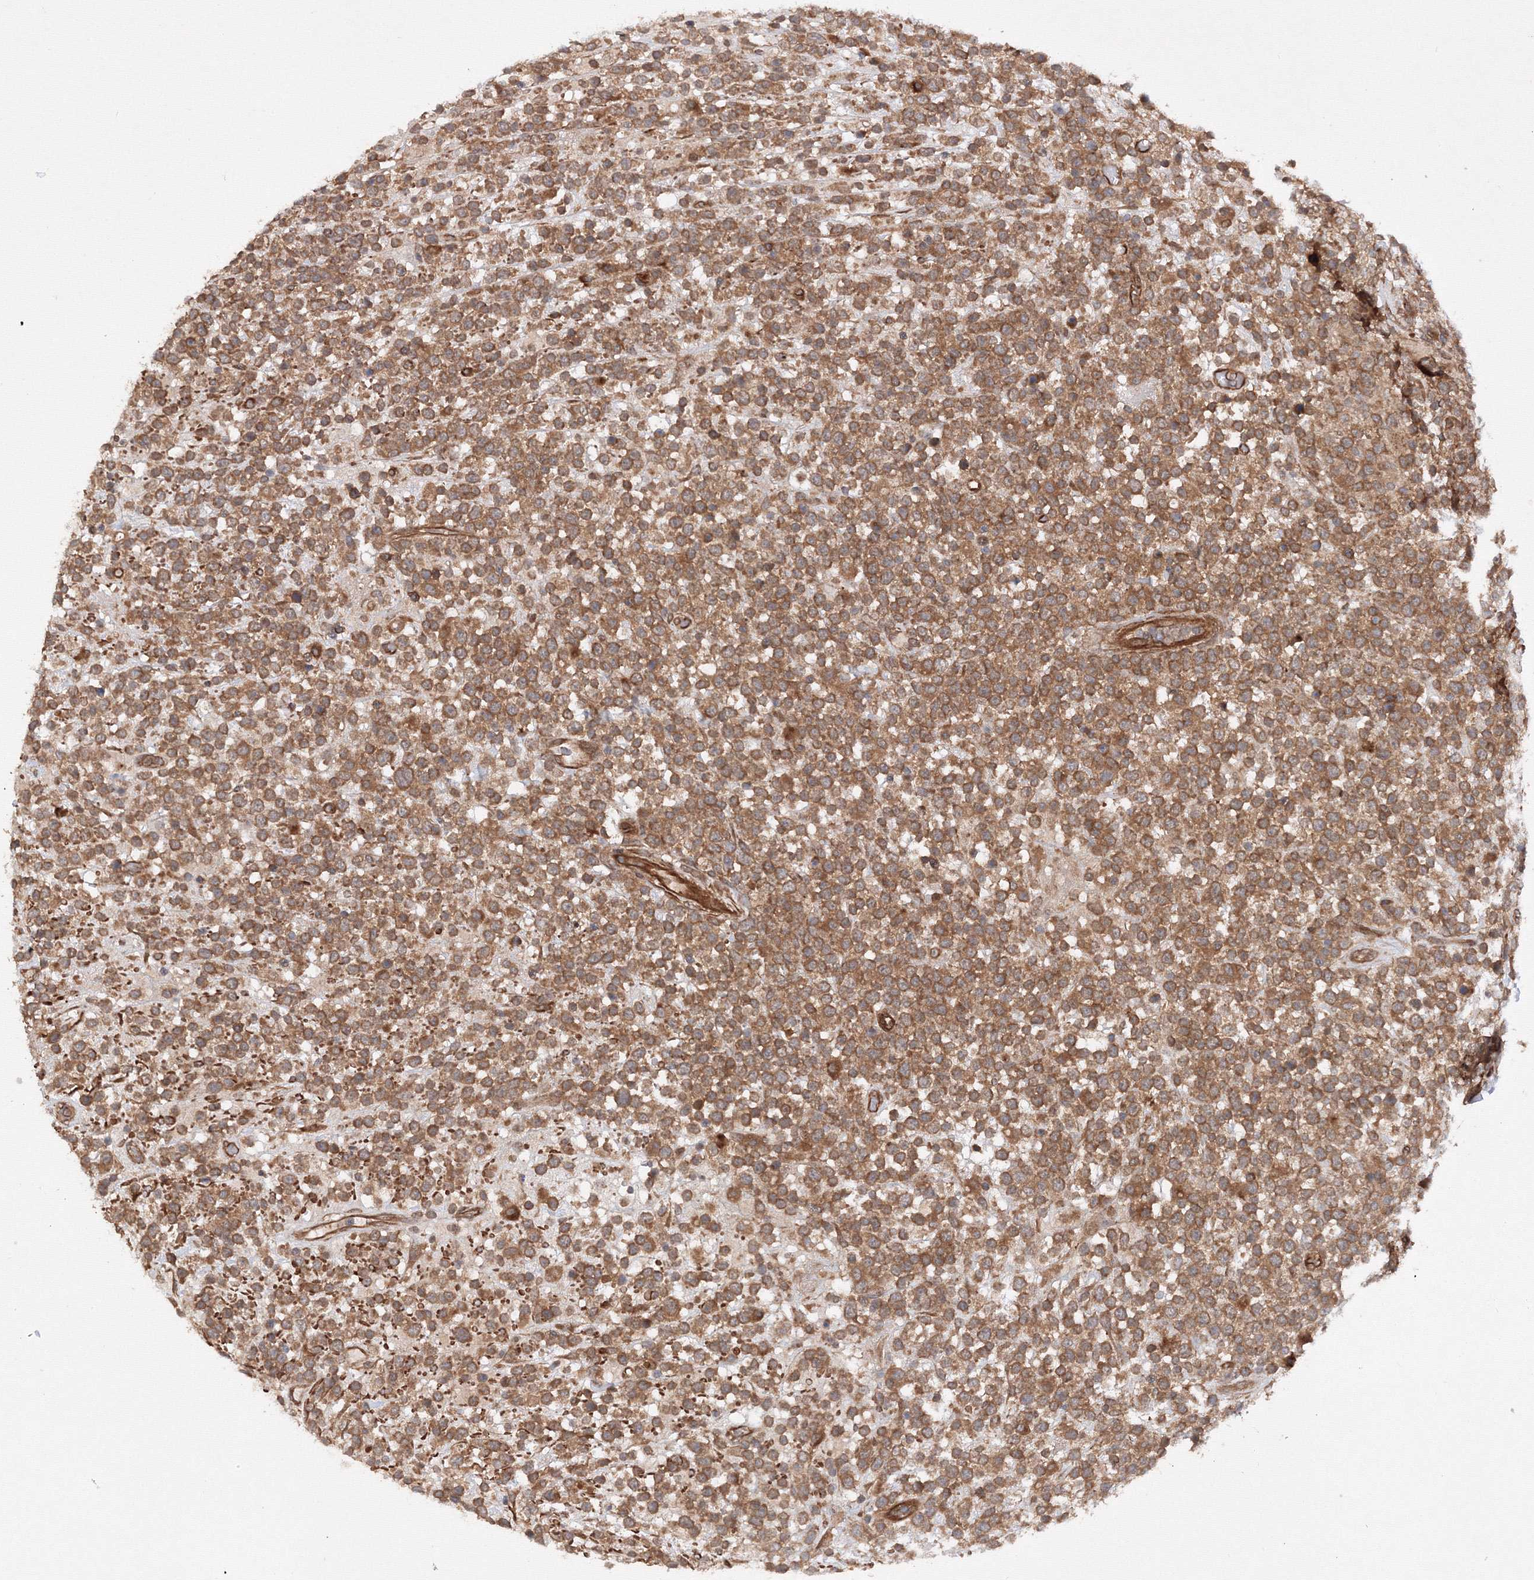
{"staining": {"intensity": "moderate", "quantity": ">75%", "location": "cytoplasmic/membranous"}, "tissue": "lymphoma", "cell_type": "Tumor cells", "image_type": "cancer", "snomed": [{"axis": "morphology", "description": "Malignant lymphoma, non-Hodgkin's type, High grade"}, {"axis": "topography", "description": "Colon"}], "caption": "A brown stain shows moderate cytoplasmic/membranous positivity of a protein in human lymphoma tumor cells.", "gene": "DCTD", "patient": {"sex": "female", "age": 53}}